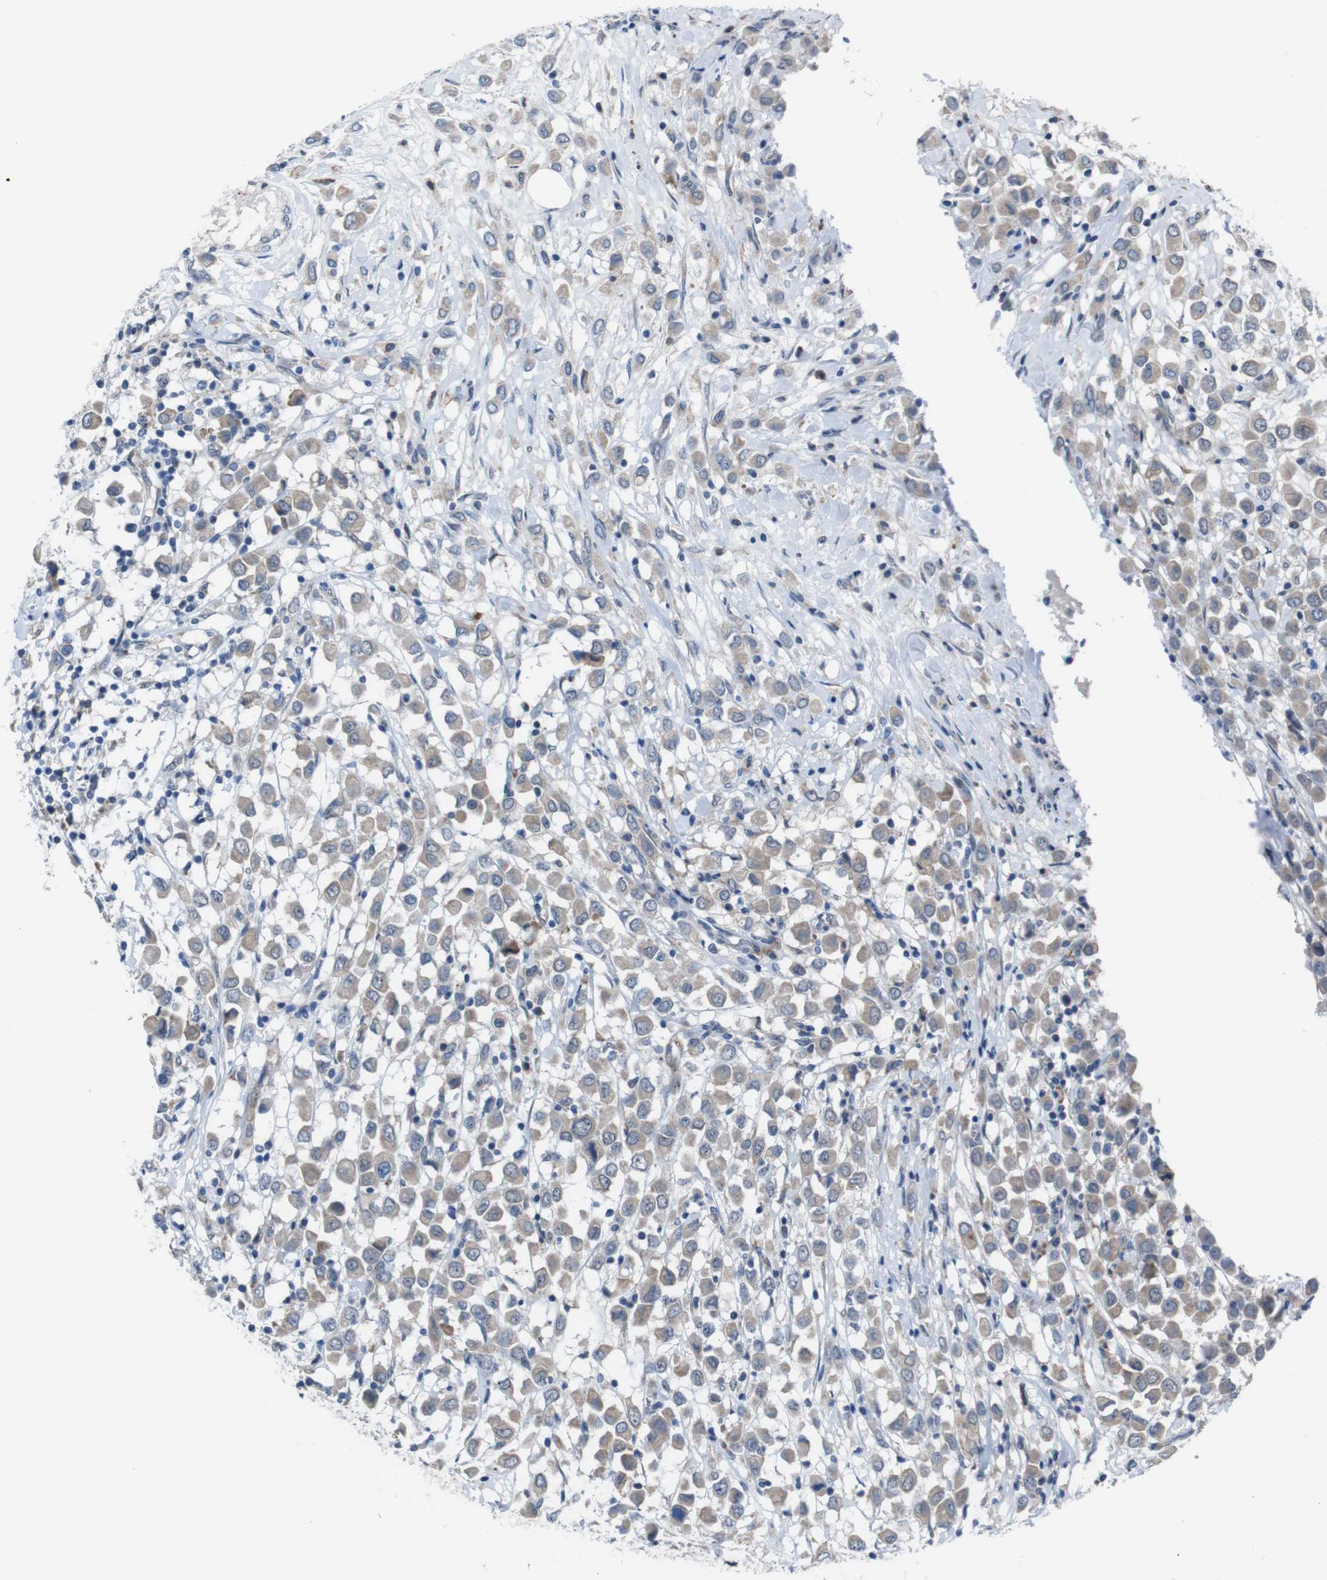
{"staining": {"intensity": "weak", "quantity": ">75%", "location": "cytoplasmic/membranous"}, "tissue": "breast cancer", "cell_type": "Tumor cells", "image_type": "cancer", "snomed": [{"axis": "morphology", "description": "Duct carcinoma"}, {"axis": "topography", "description": "Breast"}], "caption": "IHC photomicrograph of neoplastic tissue: breast cancer stained using immunohistochemistry (IHC) exhibits low levels of weak protein expression localized specifically in the cytoplasmic/membranous of tumor cells, appearing as a cytoplasmic/membranous brown color.", "gene": "CDH22", "patient": {"sex": "female", "age": 61}}